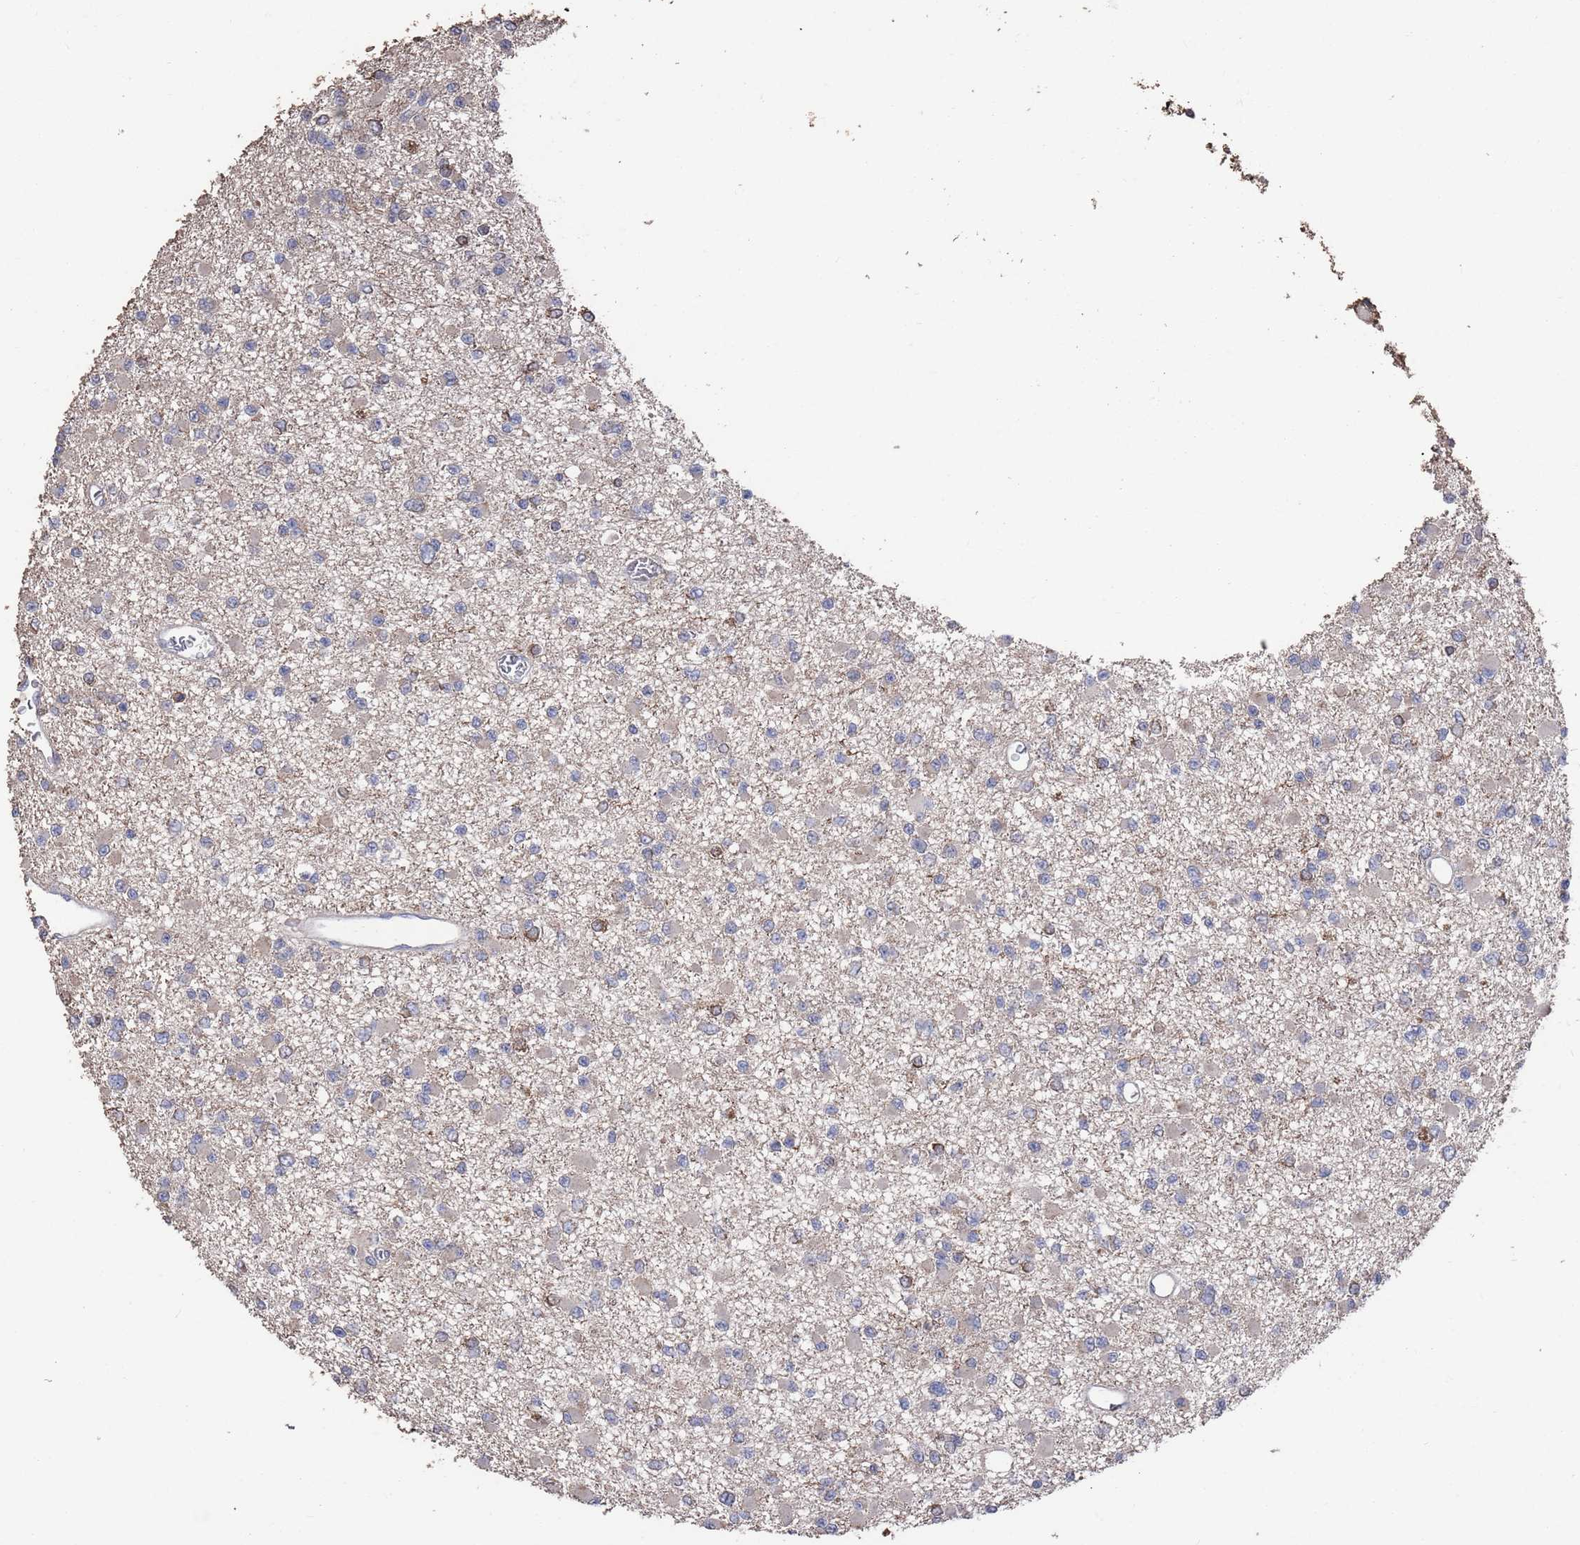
{"staining": {"intensity": "moderate", "quantity": "<25%", "location": "cytoplasmic/membranous"}, "tissue": "glioma", "cell_type": "Tumor cells", "image_type": "cancer", "snomed": [{"axis": "morphology", "description": "Glioma, malignant, Low grade"}, {"axis": "topography", "description": "Brain"}], "caption": "A low amount of moderate cytoplasmic/membranous expression is identified in approximately <25% of tumor cells in malignant low-grade glioma tissue.", "gene": "BTBD18", "patient": {"sex": "female", "age": 22}}